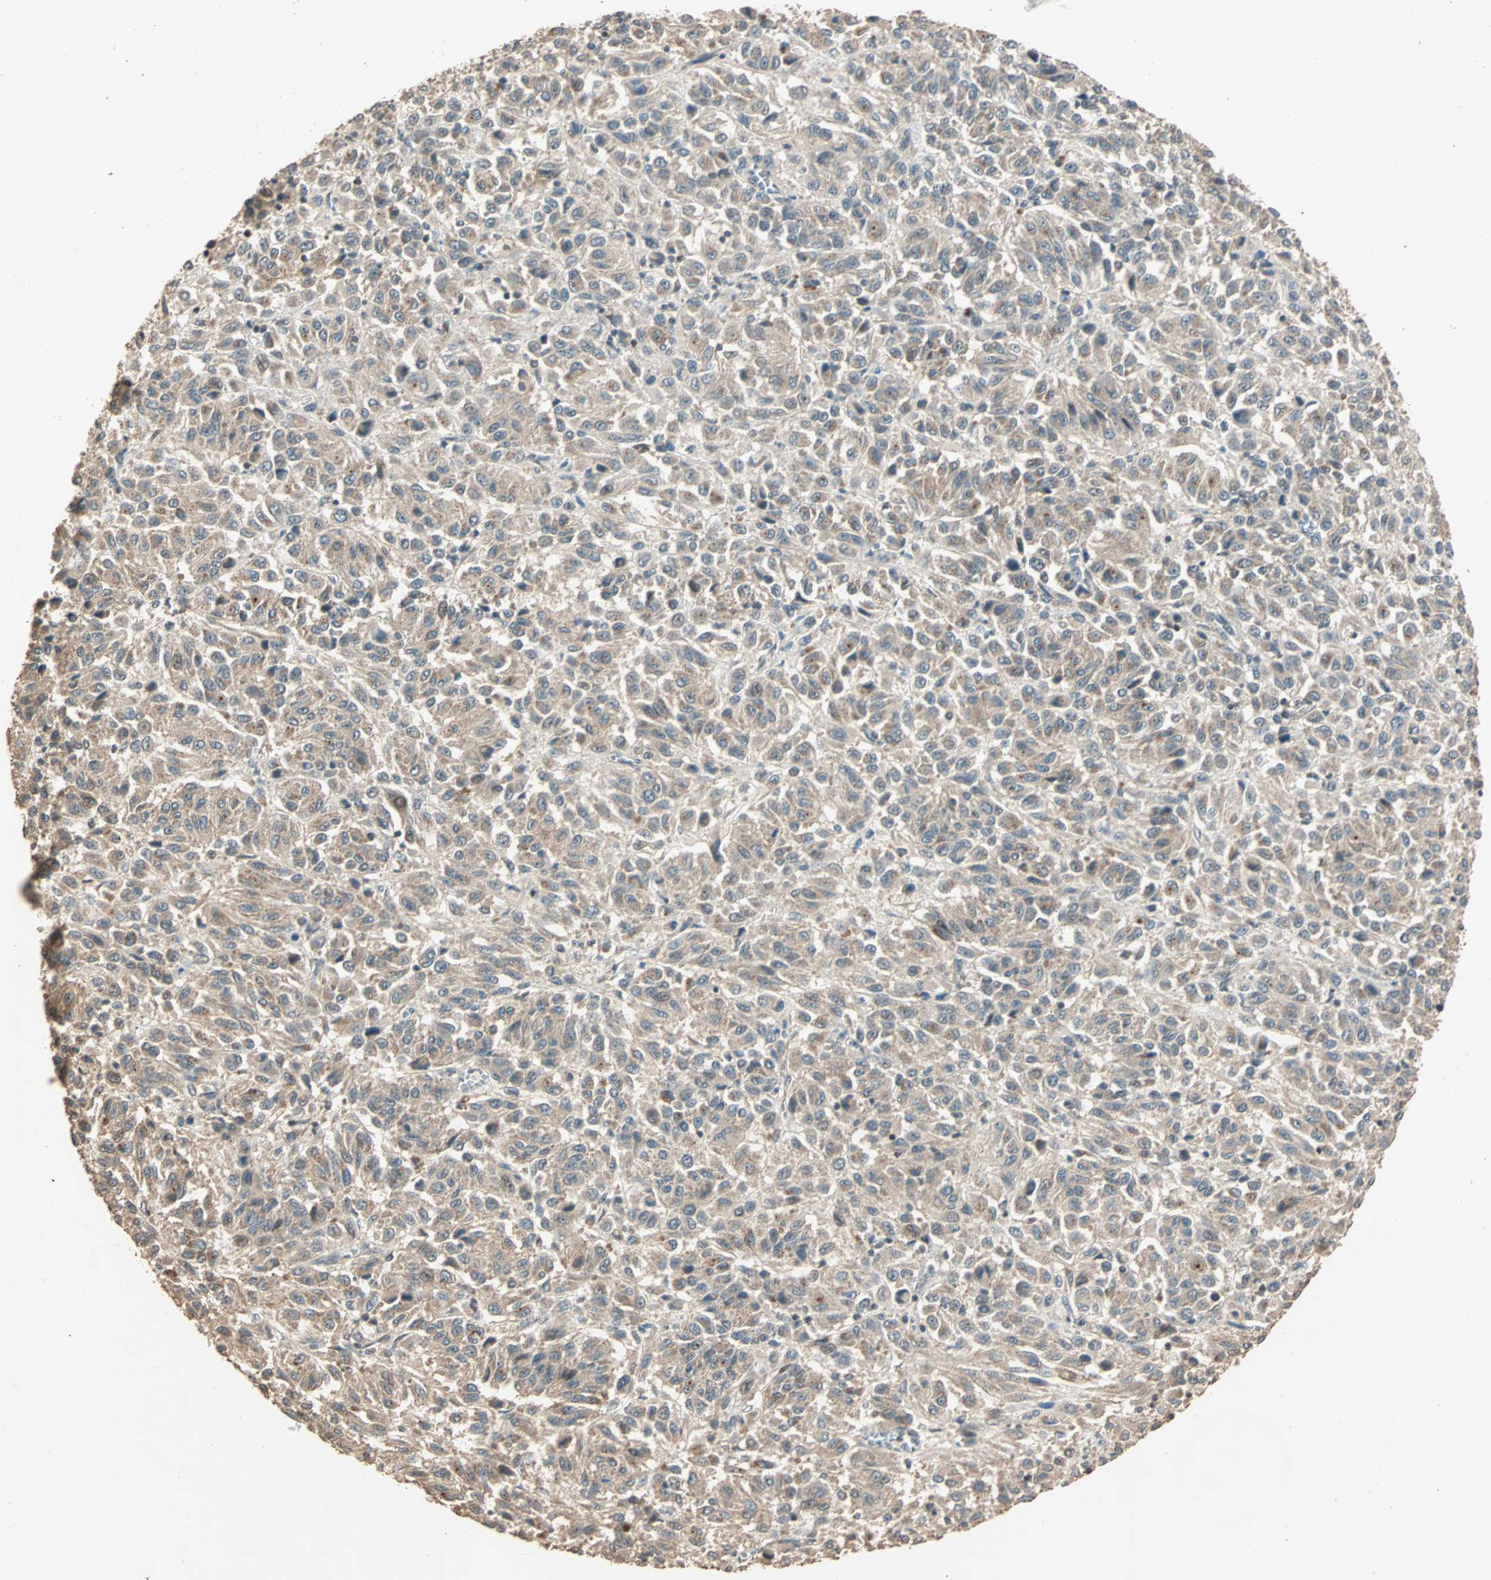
{"staining": {"intensity": "weak", "quantity": ">75%", "location": "cytoplasmic/membranous"}, "tissue": "melanoma", "cell_type": "Tumor cells", "image_type": "cancer", "snomed": [{"axis": "morphology", "description": "Malignant melanoma, Metastatic site"}, {"axis": "topography", "description": "Lung"}], "caption": "Immunohistochemistry (IHC) image of neoplastic tissue: malignant melanoma (metastatic site) stained using IHC reveals low levels of weak protein expression localized specifically in the cytoplasmic/membranous of tumor cells, appearing as a cytoplasmic/membranous brown color.", "gene": "ZBTB33", "patient": {"sex": "male", "age": 64}}